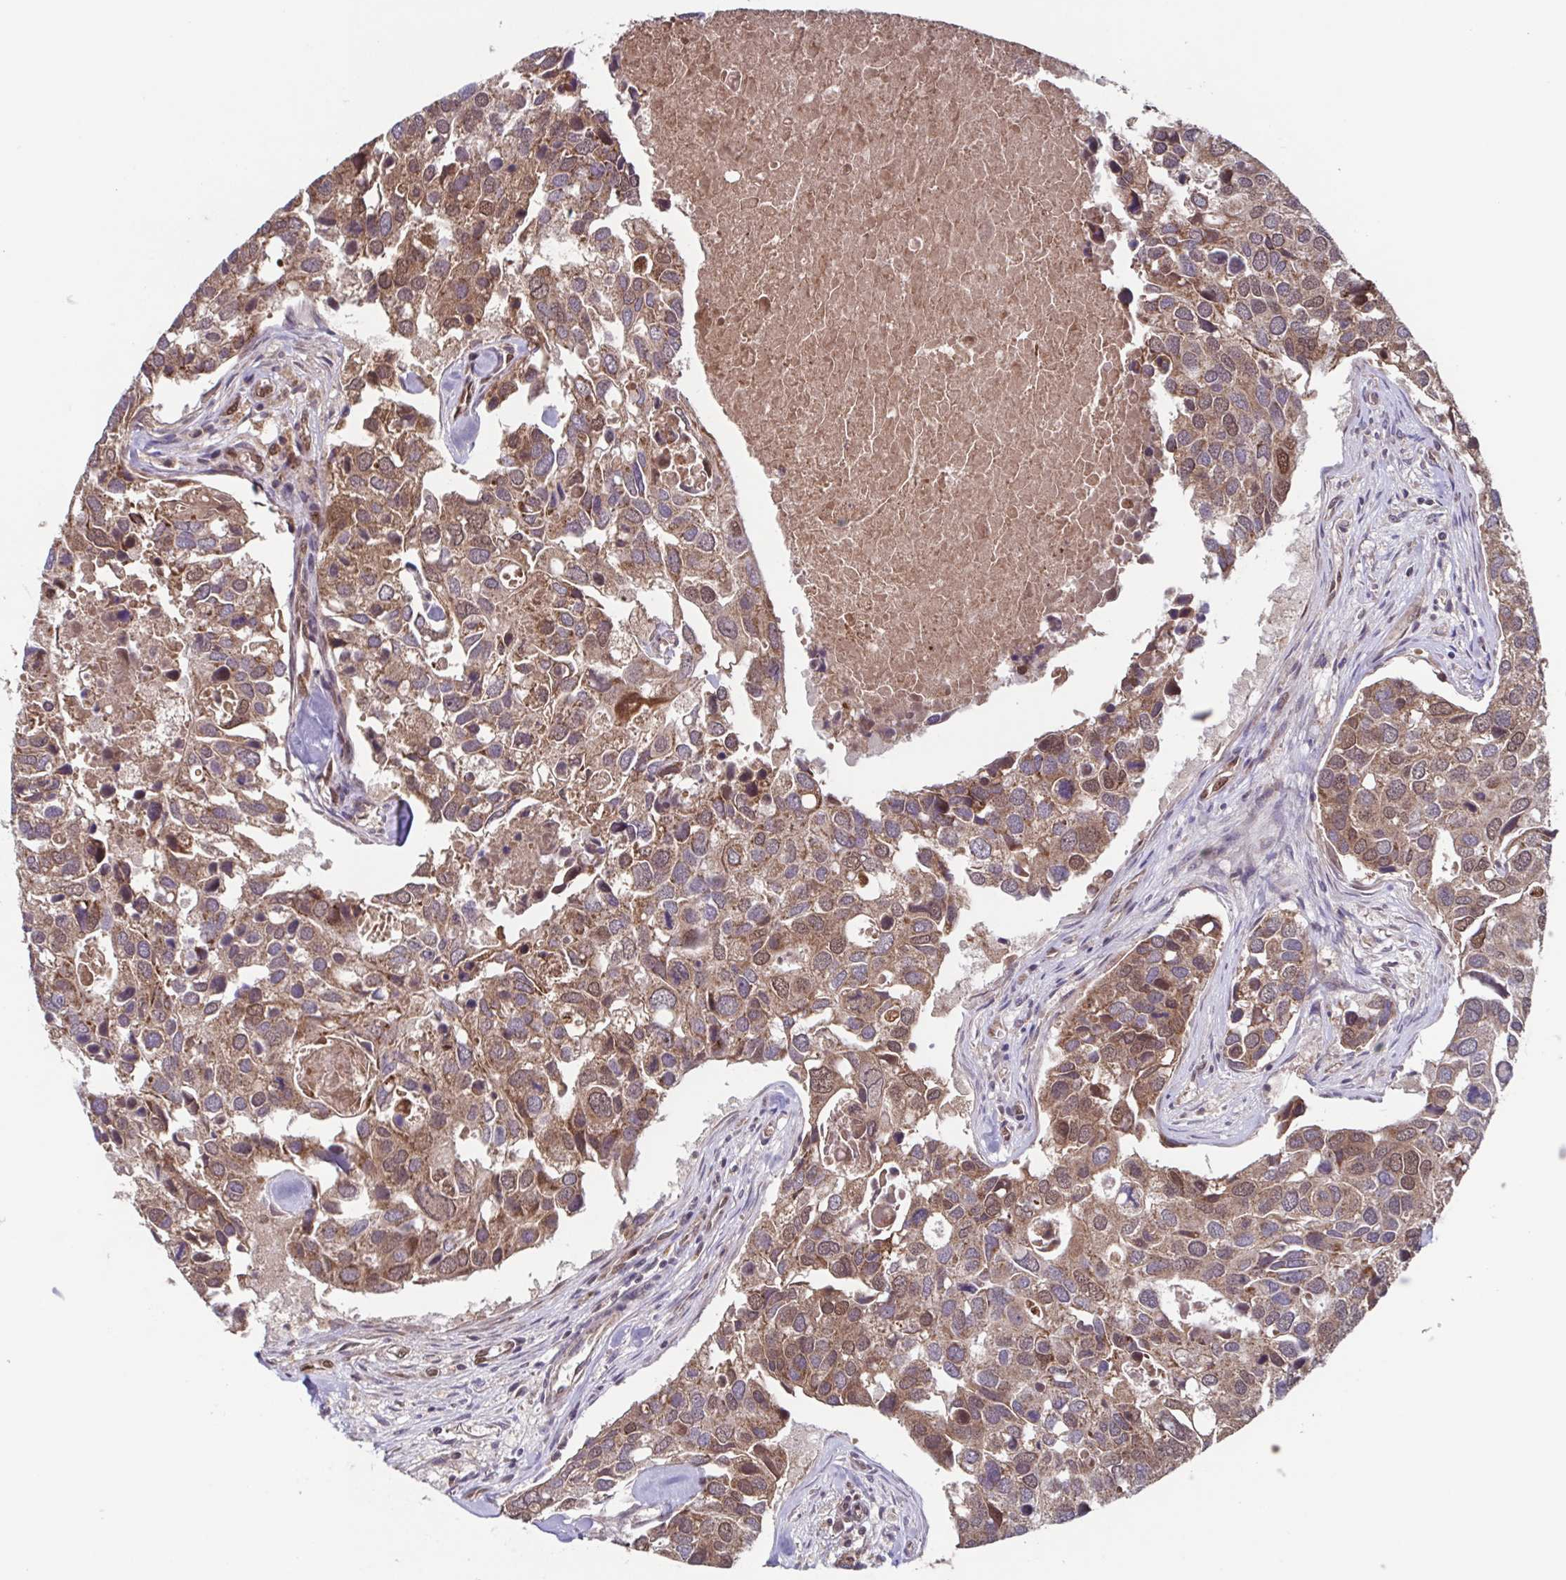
{"staining": {"intensity": "moderate", "quantity": ">75%", "location": "cytoplasmic/membranous"}, "tissue": "breast cancer", "cell_type": "Tumor cells", "image_type": "cancer", "snomed": [{"axis": "morphology", "description": "Duct carcinoma"}, {"axis": "topography", "description": "Breast"}], "caption": "Moderate cytoplasmic/membranous staining for a protein is present in approximately >75% of tumor cells of breast cancer (infiltrating ductal carcinoma) using IHC.", "gene": "TTC19", "patient": {"sex": "female", "age": 83}}